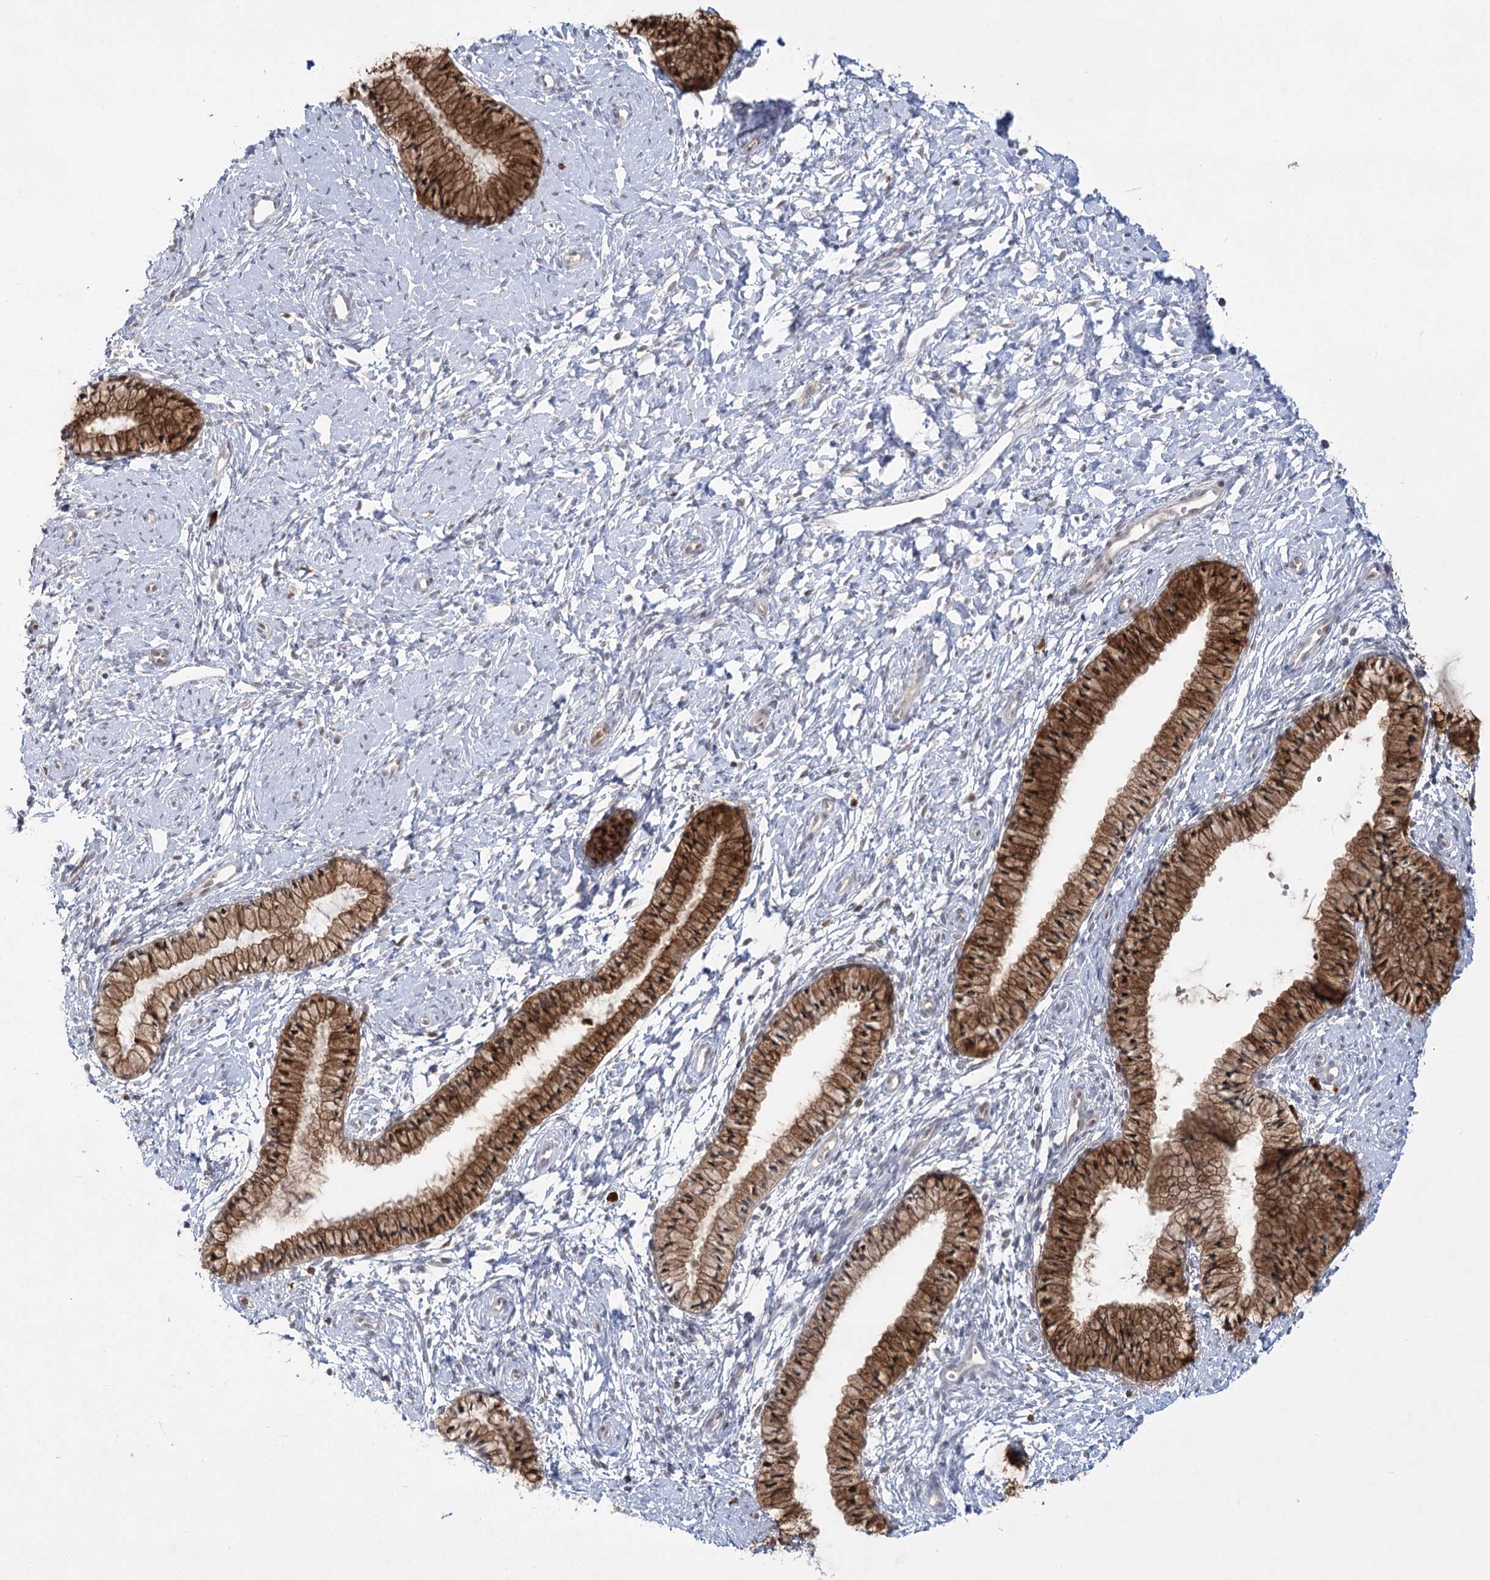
{"staining": {"intensity": "moderate", "quantity": ">75%", "location": "cytoplasmic/membranous"}, "tissue": "cervix", "cell_type": "Glandular cells", "image_type": "normal", "snomed": [{"axis": "morphology", "description": "Normal tissue, NOS"}, {"axis": "topography", "description": "Cervix"}], "caption": "DAB immunohistochemical staining of normal human cervix shows moderate cytoplasmic/membranous protein positivity in about >75% of glandular cells.", "gene": "SYTL1", "patient": {"sex": "female", "age": 33}}